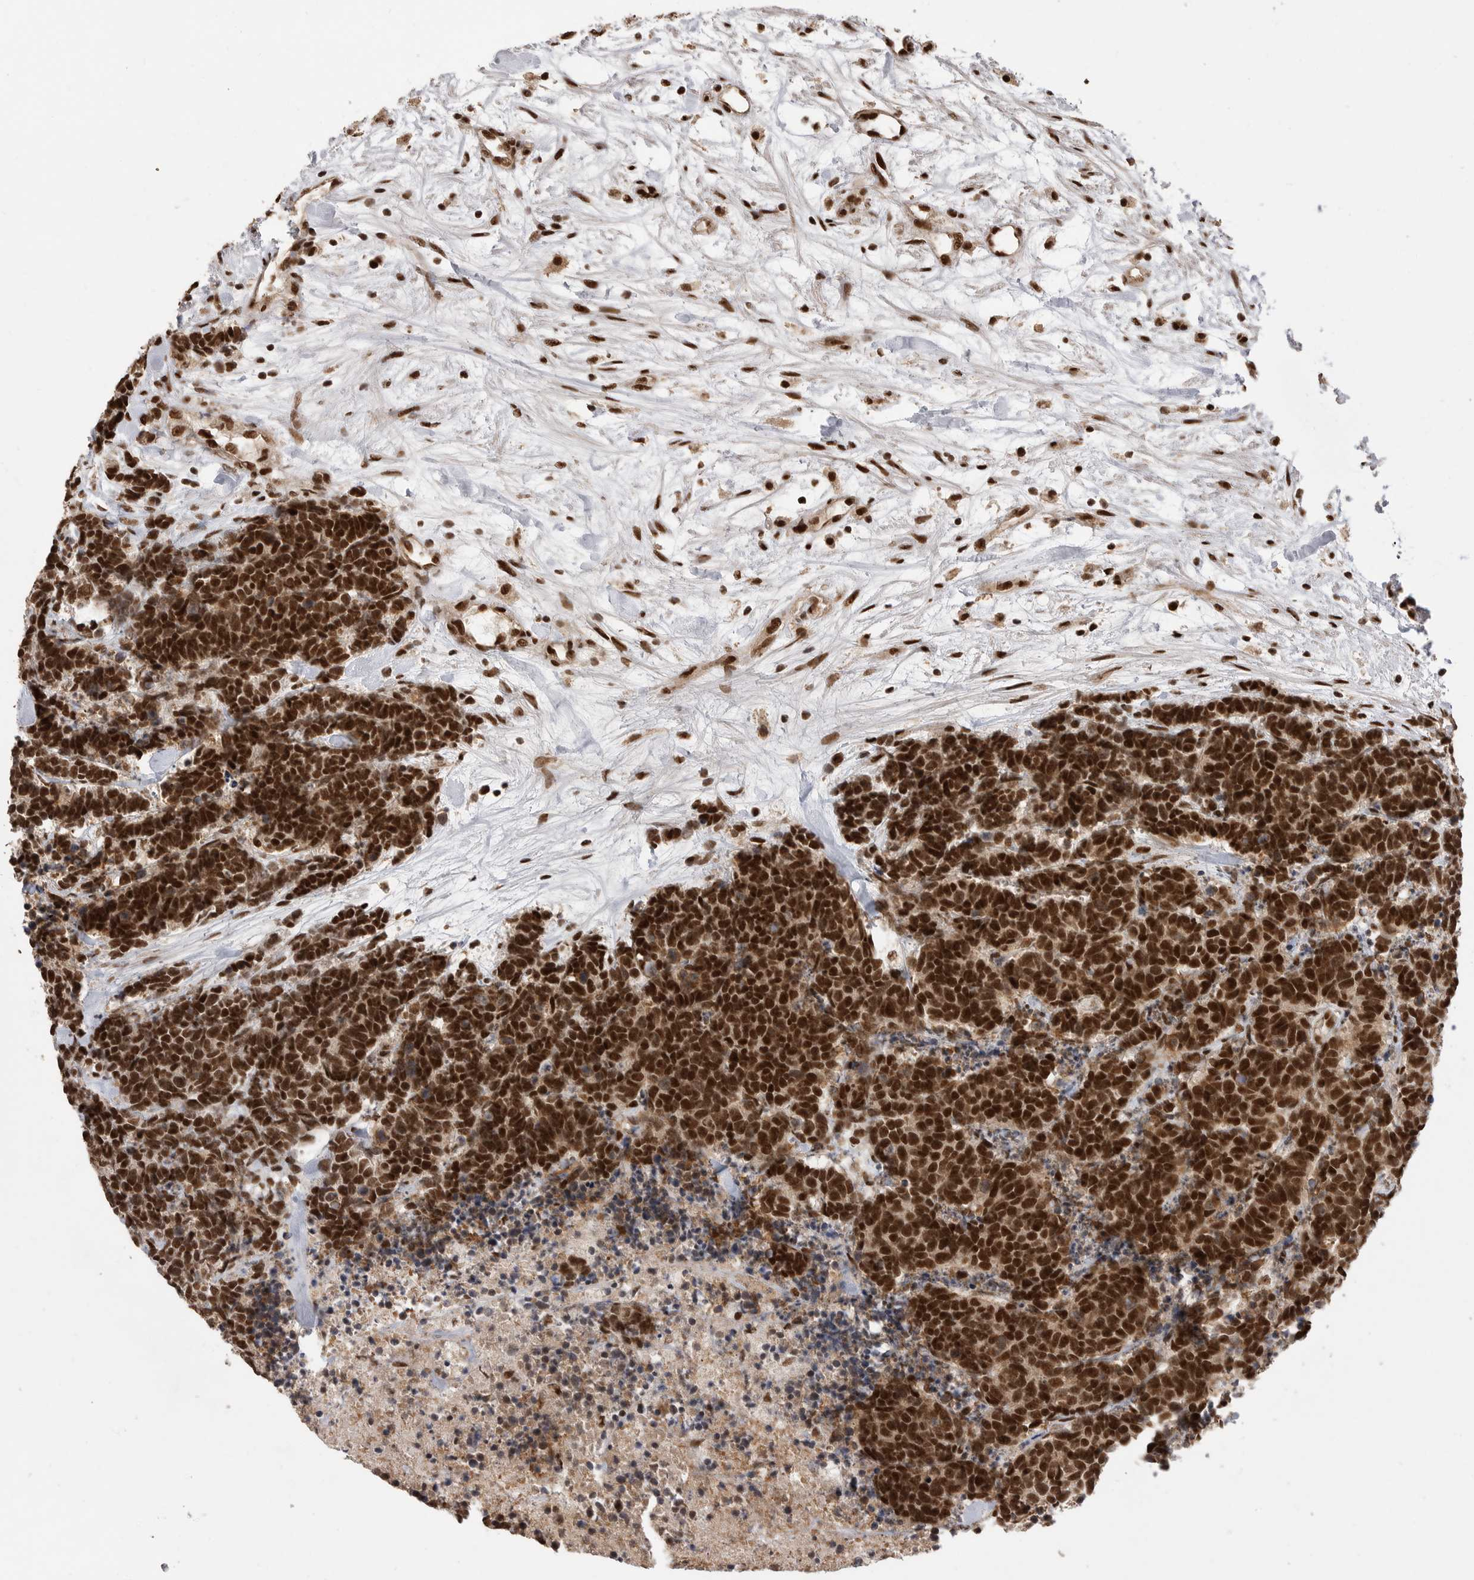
{"staining": {"intensity": "strong", "quantity": ">75%", "location": "nuclear"}, "tissue": "carcinoid", "cell_type": "Tumor cells", "image_type": "cancer", "snomed": [{"axis": "morphology", "description": "Carcinoma, NOS"}, {"axis": "morphology", "description": "Carcinoid, malignant, NOS"}, {"axis": "topography", "description": "Urinary bladder"}], "caption": "Carcinoid (malignant) stained with immunohistochemistry displays strong nuclear staining in approximately >75% of tumor cells.", "gene": "PPP1R8", "patient": {"sex": "male", "age": 57}}